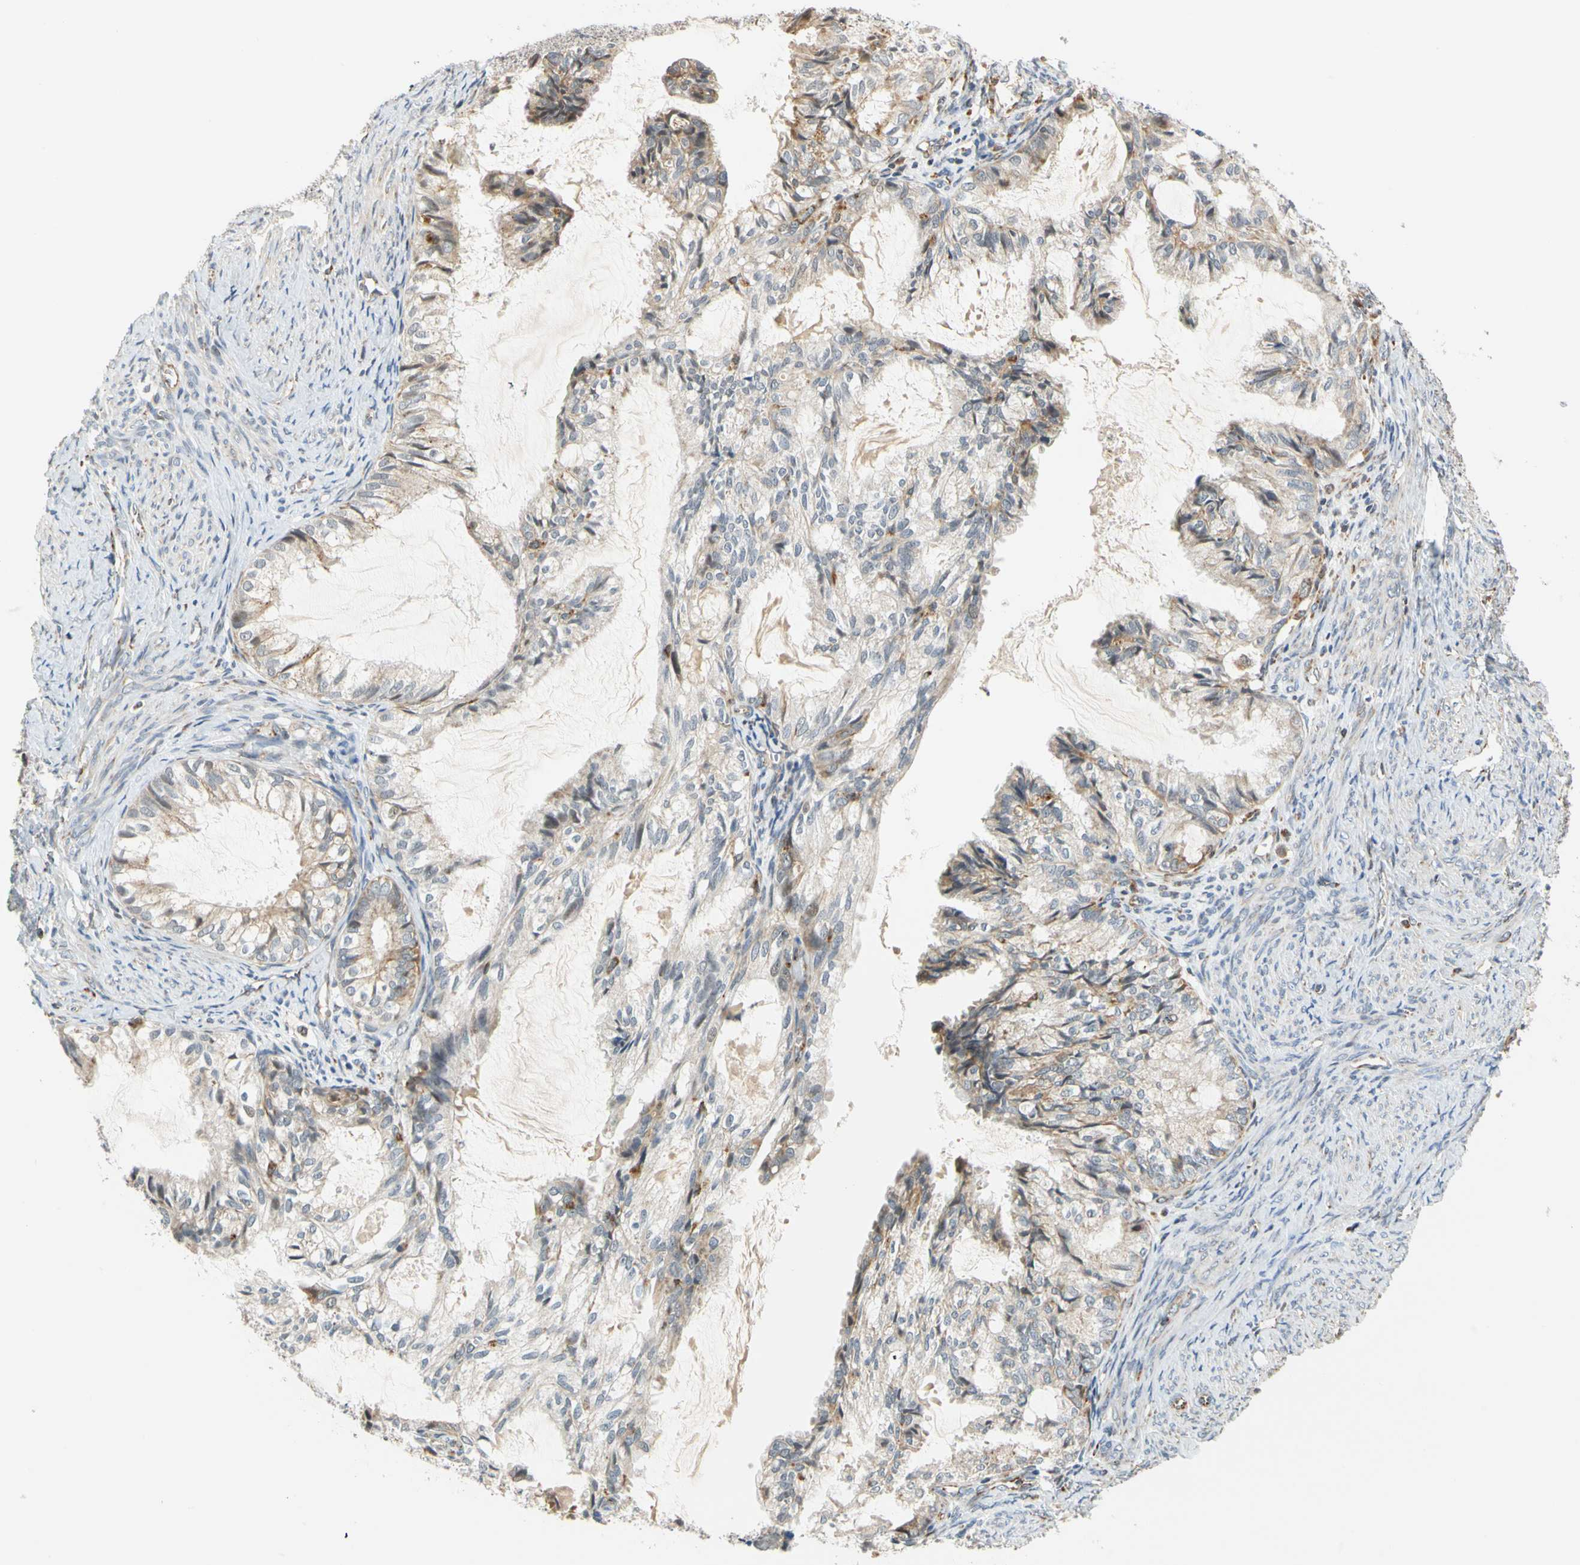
{"staining": {"intensity": "moderate", "quantity": "<25%", "location": "cytoplasmic/membranous"}, "tissue": "cervical cancer", "cell_type": "Tumor cells", "image_type": "cancer", "snomed": [{"axis": "morphology", "description": "Normal tissue, NOS"}, {"axis": "morphology", "description": "Adenocarcinoma, NOS"}, {"axis": "topography", "description": "Cervix"}, {"axis": "topography", "description": "Endometrium"}], "caption": "Immunohistochemical staining of human adenocarcinoma (cervical) shows low levels of moderate cytoplasmic/membranous positivity in about <25% of tumor cells.", "gene": "SFXN3", "patient": {"sex": "female", "age": 86}}